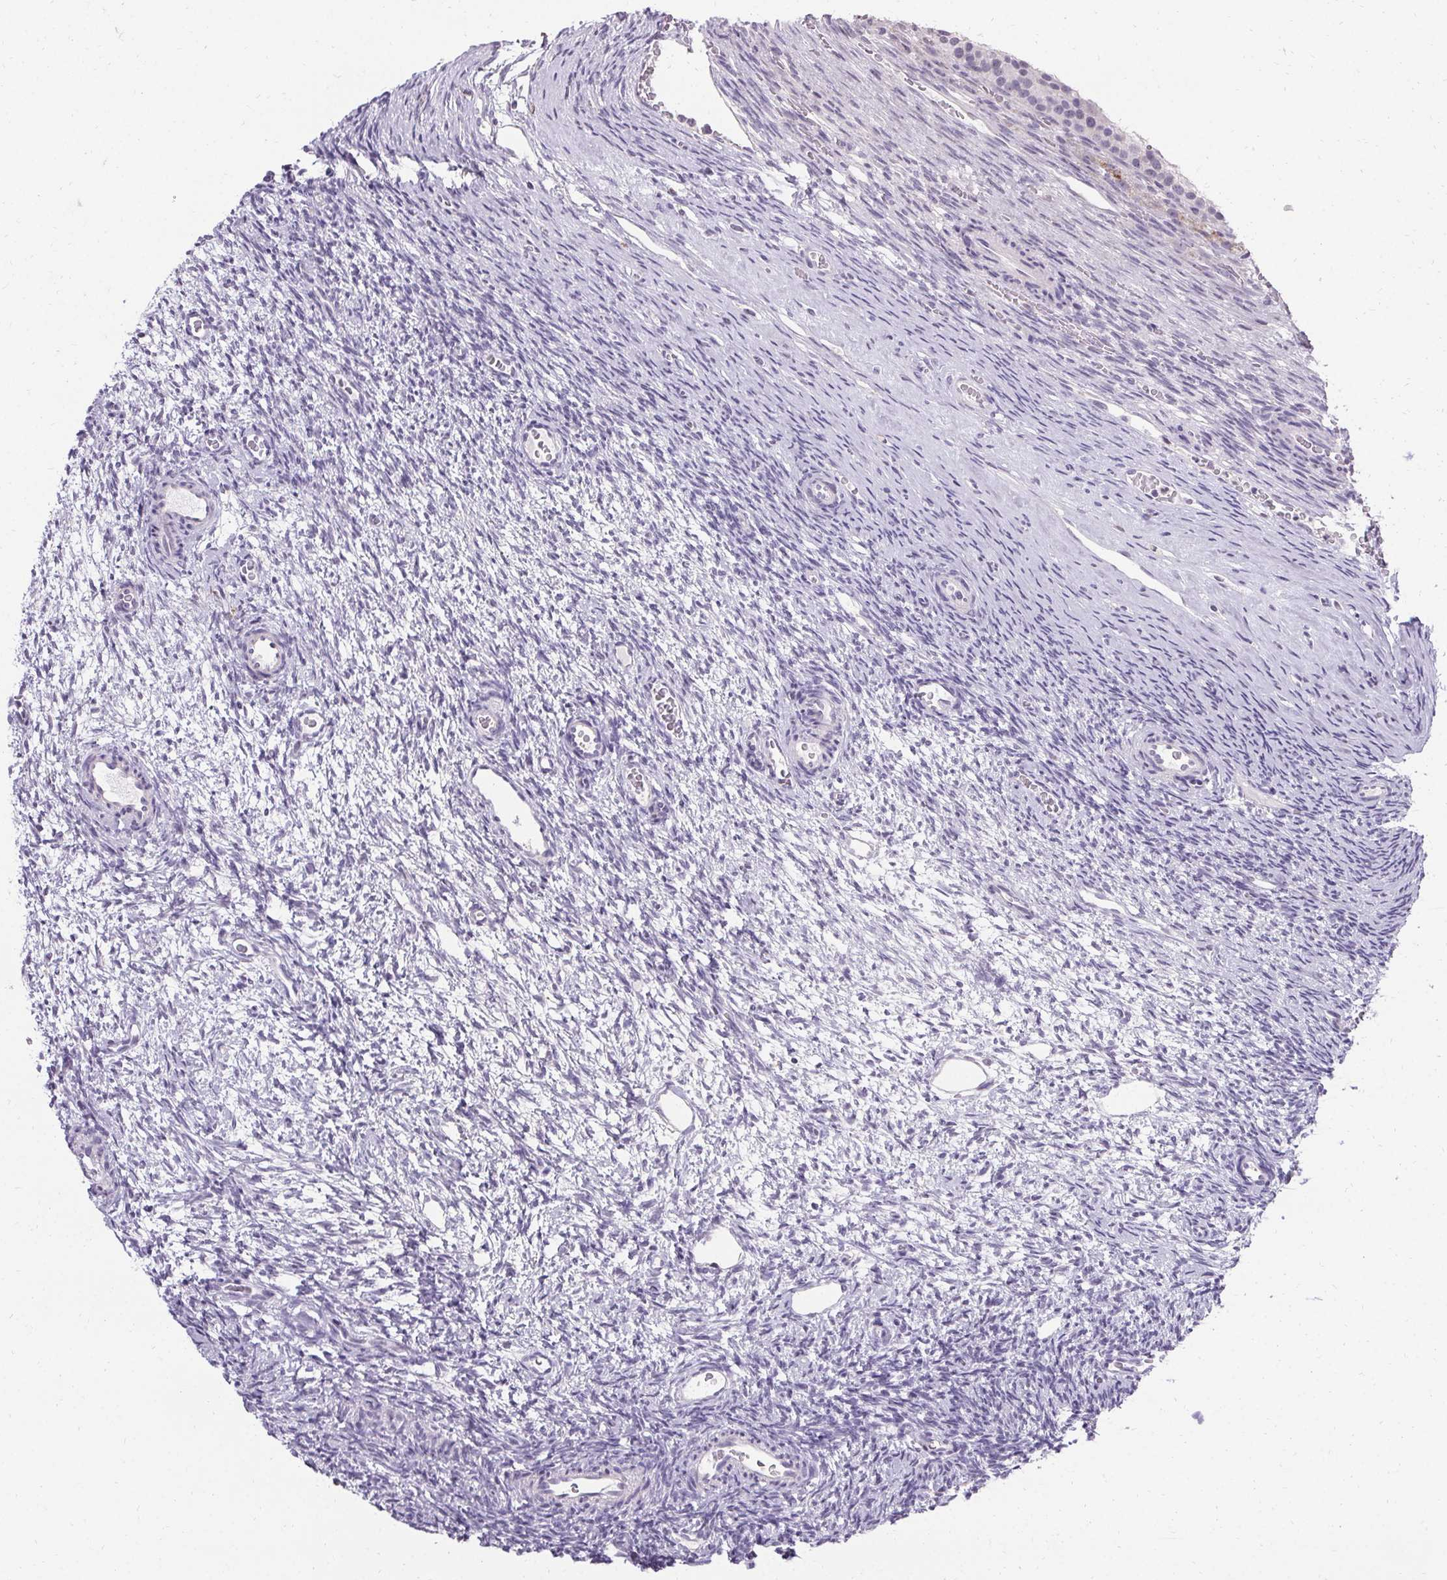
{"staining": {"intensity": "negative", "quantity": "none", "location": "none"}, "tissue": "ovary", "cell_type": "Follicle cells", "image_type": "normal", "snomed": [{"axis": "morphology", "description": "Normal tissue, NOS"}, {"axis": "topography", "description": "Ovary"}], "caption": "The immunohistochemistry photomicrograph has no significant expression in follicle cells of ovary.", "gene": "PMEL", "patient": {"sex": "female", "age": 34}}